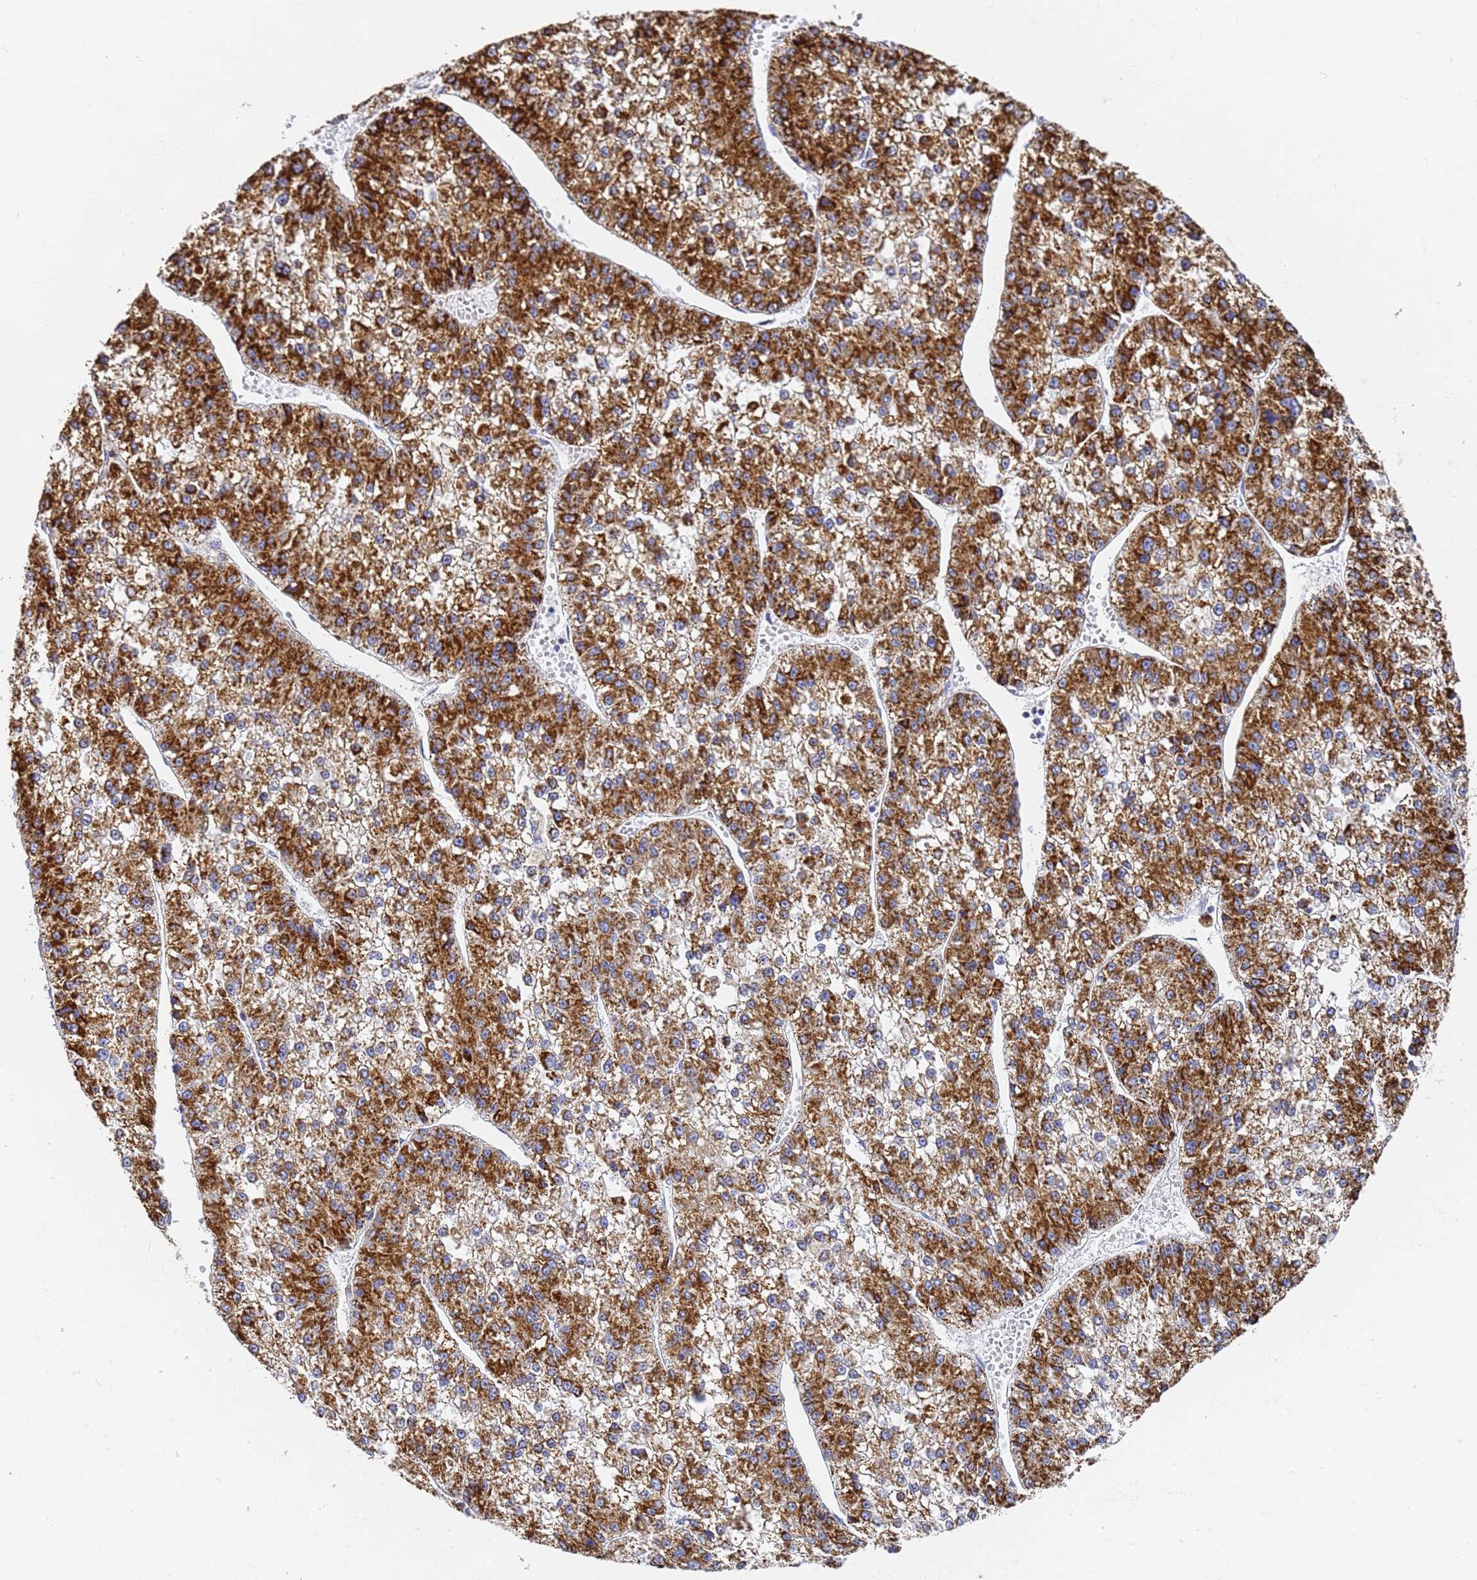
{"staining": {"intensity": "strong", "quantity": ">75%", "location": "cytoplasmic/membranous"}, "tissue": "liver cancer", "cell_type": "Tumor cells", "image_type": "cancer", "snomed": [{"axis": "morphology", "description": "Carcinoma, Hepatocellular, NOS"}, {"axis": "topography", "description": "Liver"}], "caption": "Hepatocellular carcinoma (liver) stained for a protein (brown) shows strong cytoplasmic/membranous positive positivity in about >75% of tumor cells.", "gene": "CNIH4", "patient": {"sex": "female", "age": 73}}